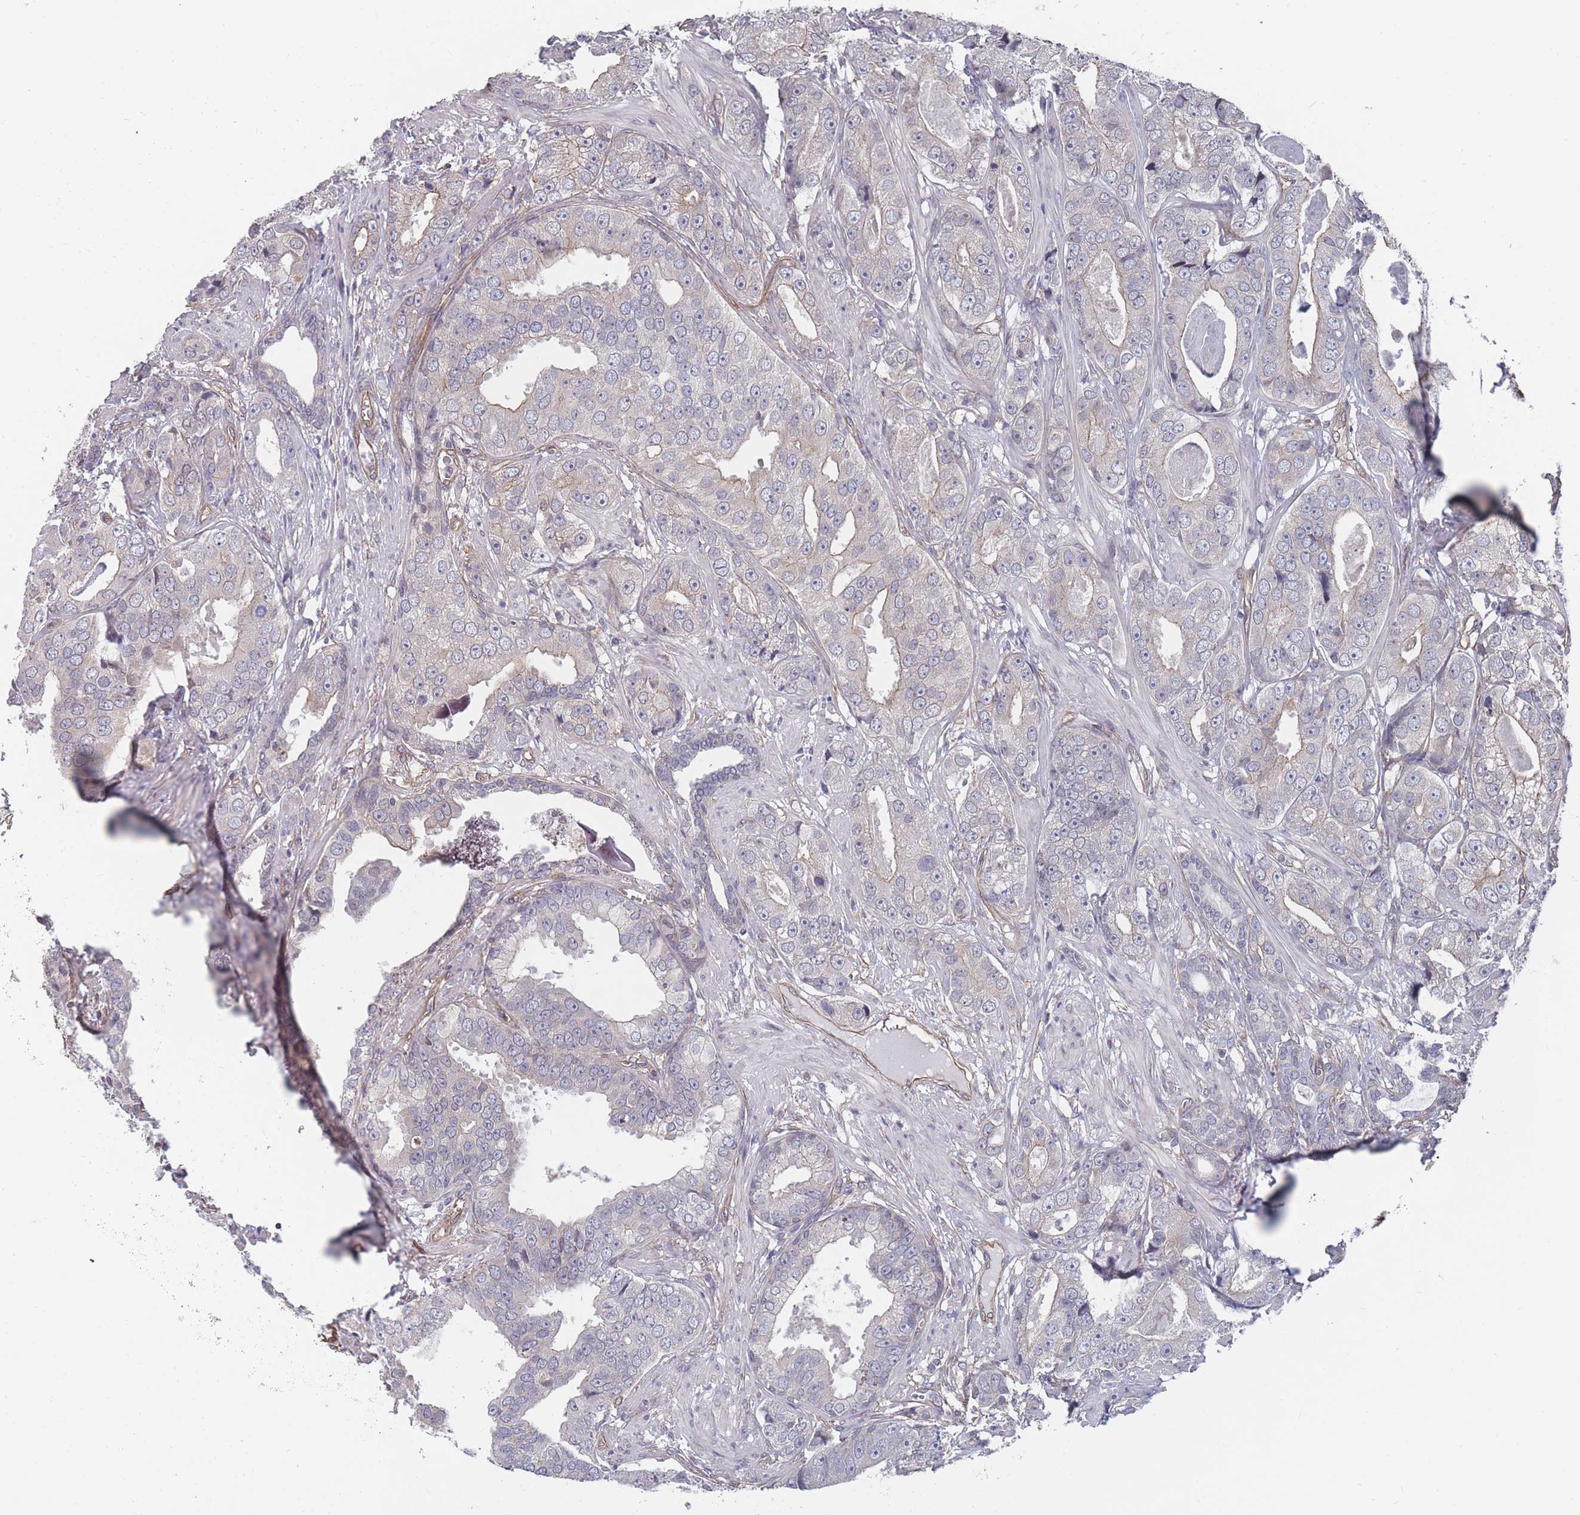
{"staining": {"intensity": "negative", "quantity": "none", "location": "none"}, "tissue": "prostate cancer", "cell_type": "Tumor cells", "image_type": "cancer", "snomed": [{"axis": "morphology", "description": "Adenocarcinoma, High grade"}, {"axis": "topography", "description": "Prostate"}], "caption": "High magnification brightfield microscopy of prostate high-grade adenocarcinoma stained with DAB (brown) and counterstained with hematoxylin (blue): tumor cells show no significant staining.", "gene": "SLC1A6", "patient": {"sex": "male", "age": 71}}